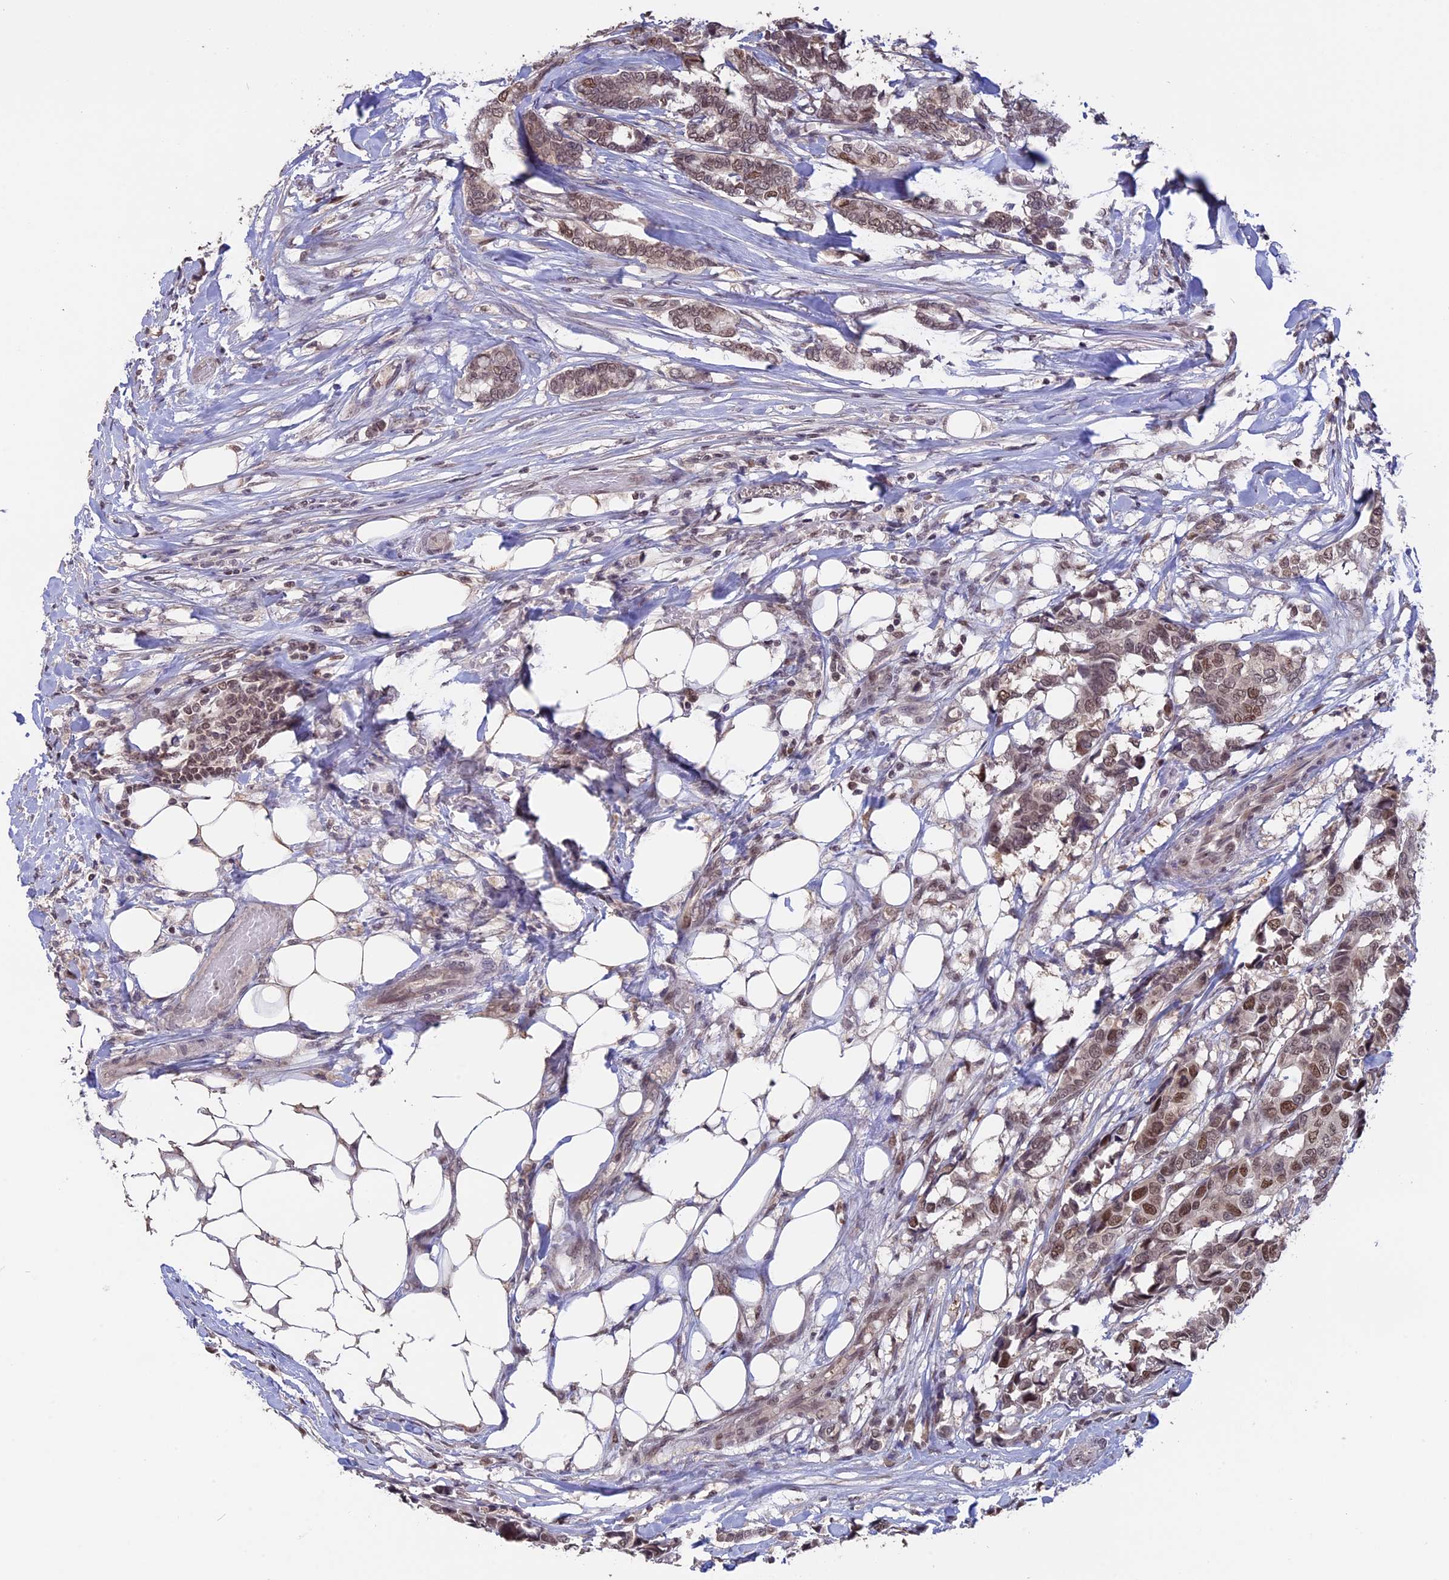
{"staining": {"intensity": "moderate", "quantity": ">75%", "location": "nuclear"}, "tissue": "breast cancer", "cell_type": "Tumor cells", "image_type": "cancer", "snomed": [{"axis": "morphology", "description": "Duct carcinoma"}, {"axis": "topography", "description": "Breast"}], "caption": "This is a histology image of immunohistochemistry staining of infiltrating ductal carcinoma (breast), which shows moderate positivity in the nuclear of tumor cells.", "gene": "RFC5", "patient": {"sex": "female", "age": 87}}